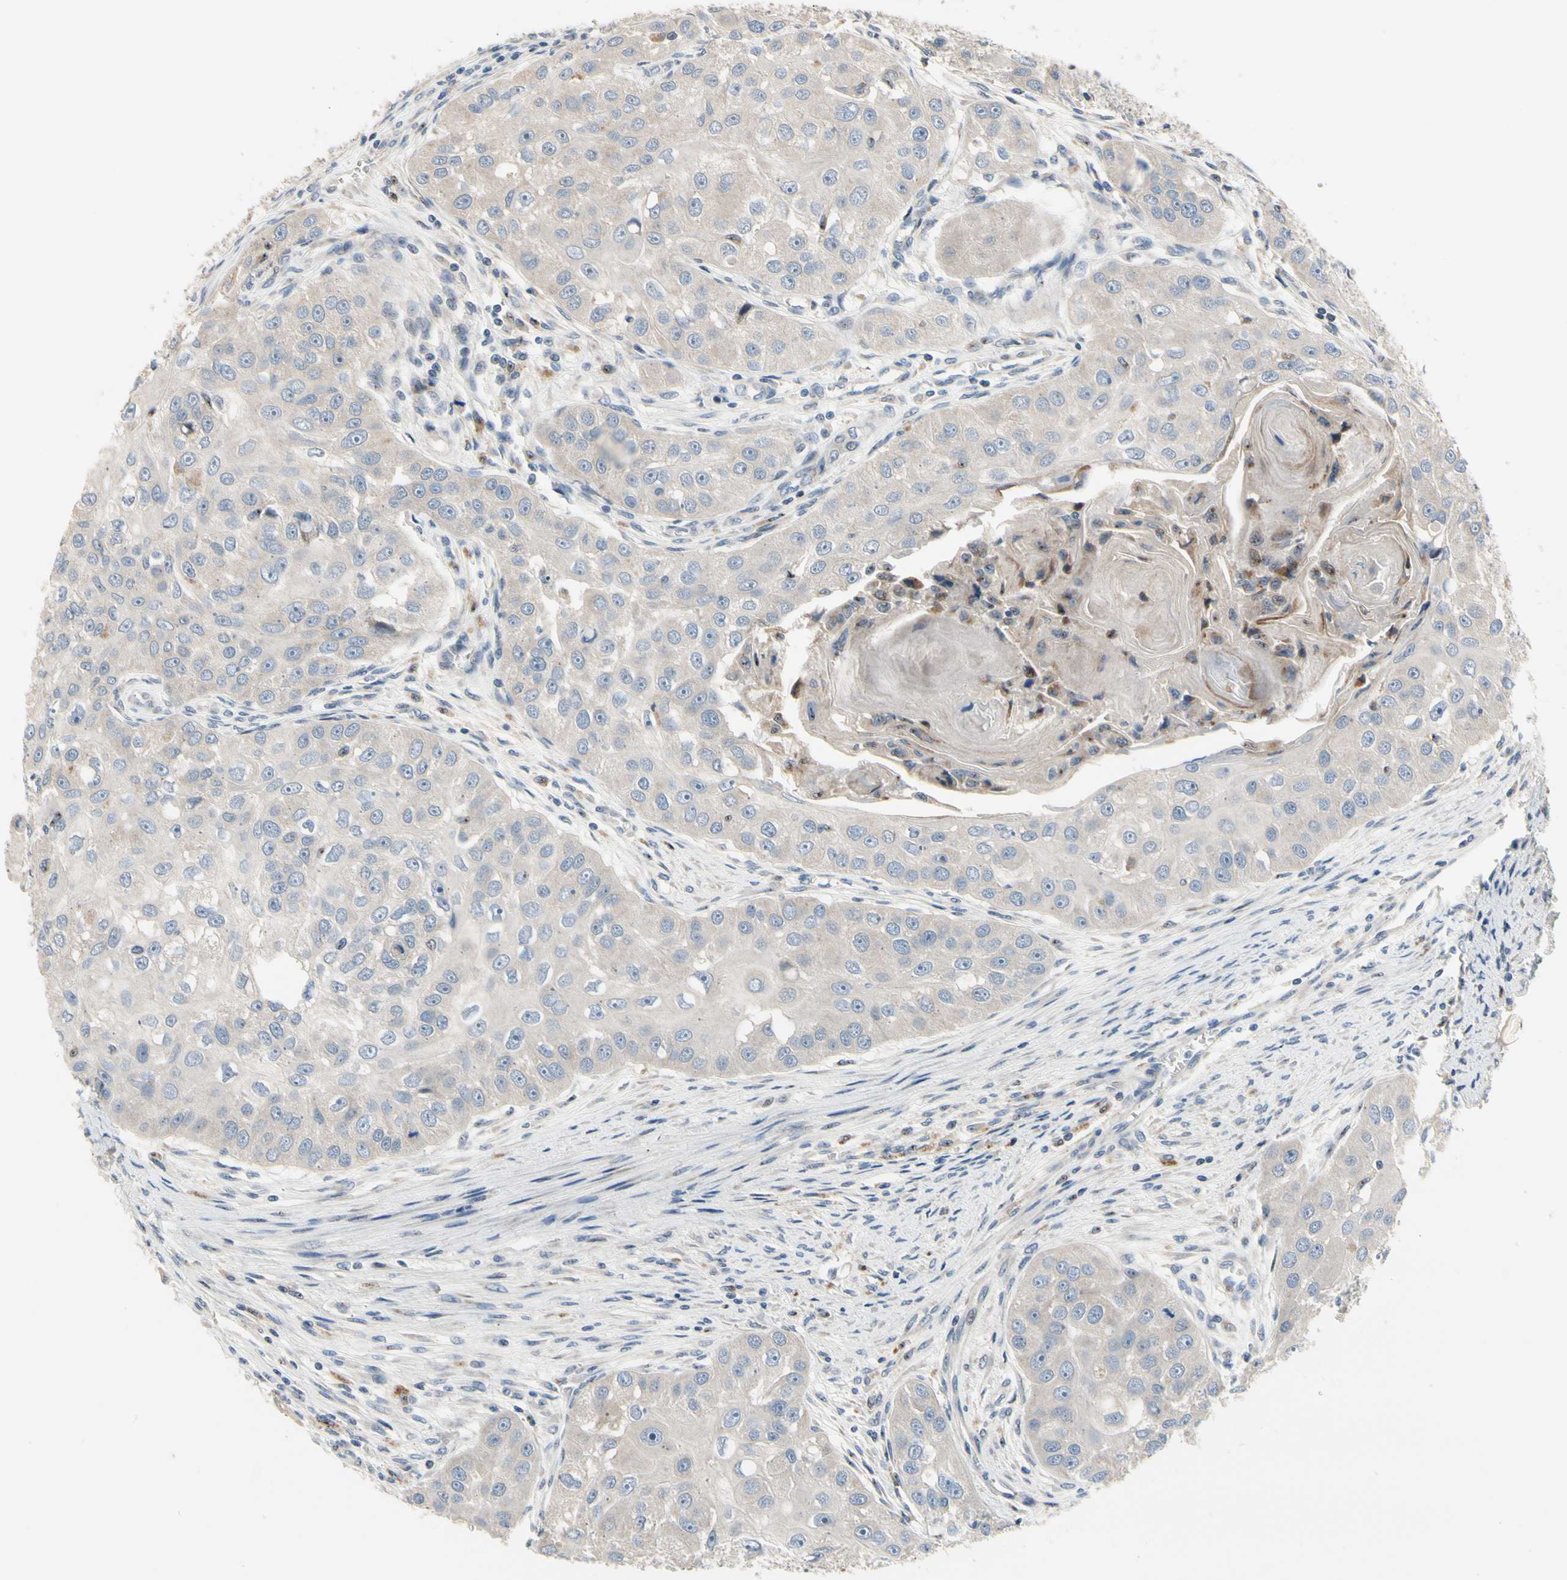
{"staining": {"intensity": "negative", "quantity": "none", "location": "none"}, "tissue": "head and neck cancer", "cell_type": "Tumor cells", "image_type": "cancer", "snomed": [{"axis": "morphology", "description": "Normal tissue, NOS"}, {"axis": "morphology", "description": "Squamous cell carcinoma, NOS"}, {"axis": "topography", "description": "Skeletal muscle"}, {"axis": "topography", "description": "Head-Neck"}], "caption": "High power microscopy photomicrograph of an immunohistochemistry (IHC) photomicrograph of head and neck cancer, revealing no significant positivity in tumor cells. (DAB IHC visualized using brightfield microscopy, high magnification).", "gene": "NFASC", "patient": {"sex": "male", "age": 51}}